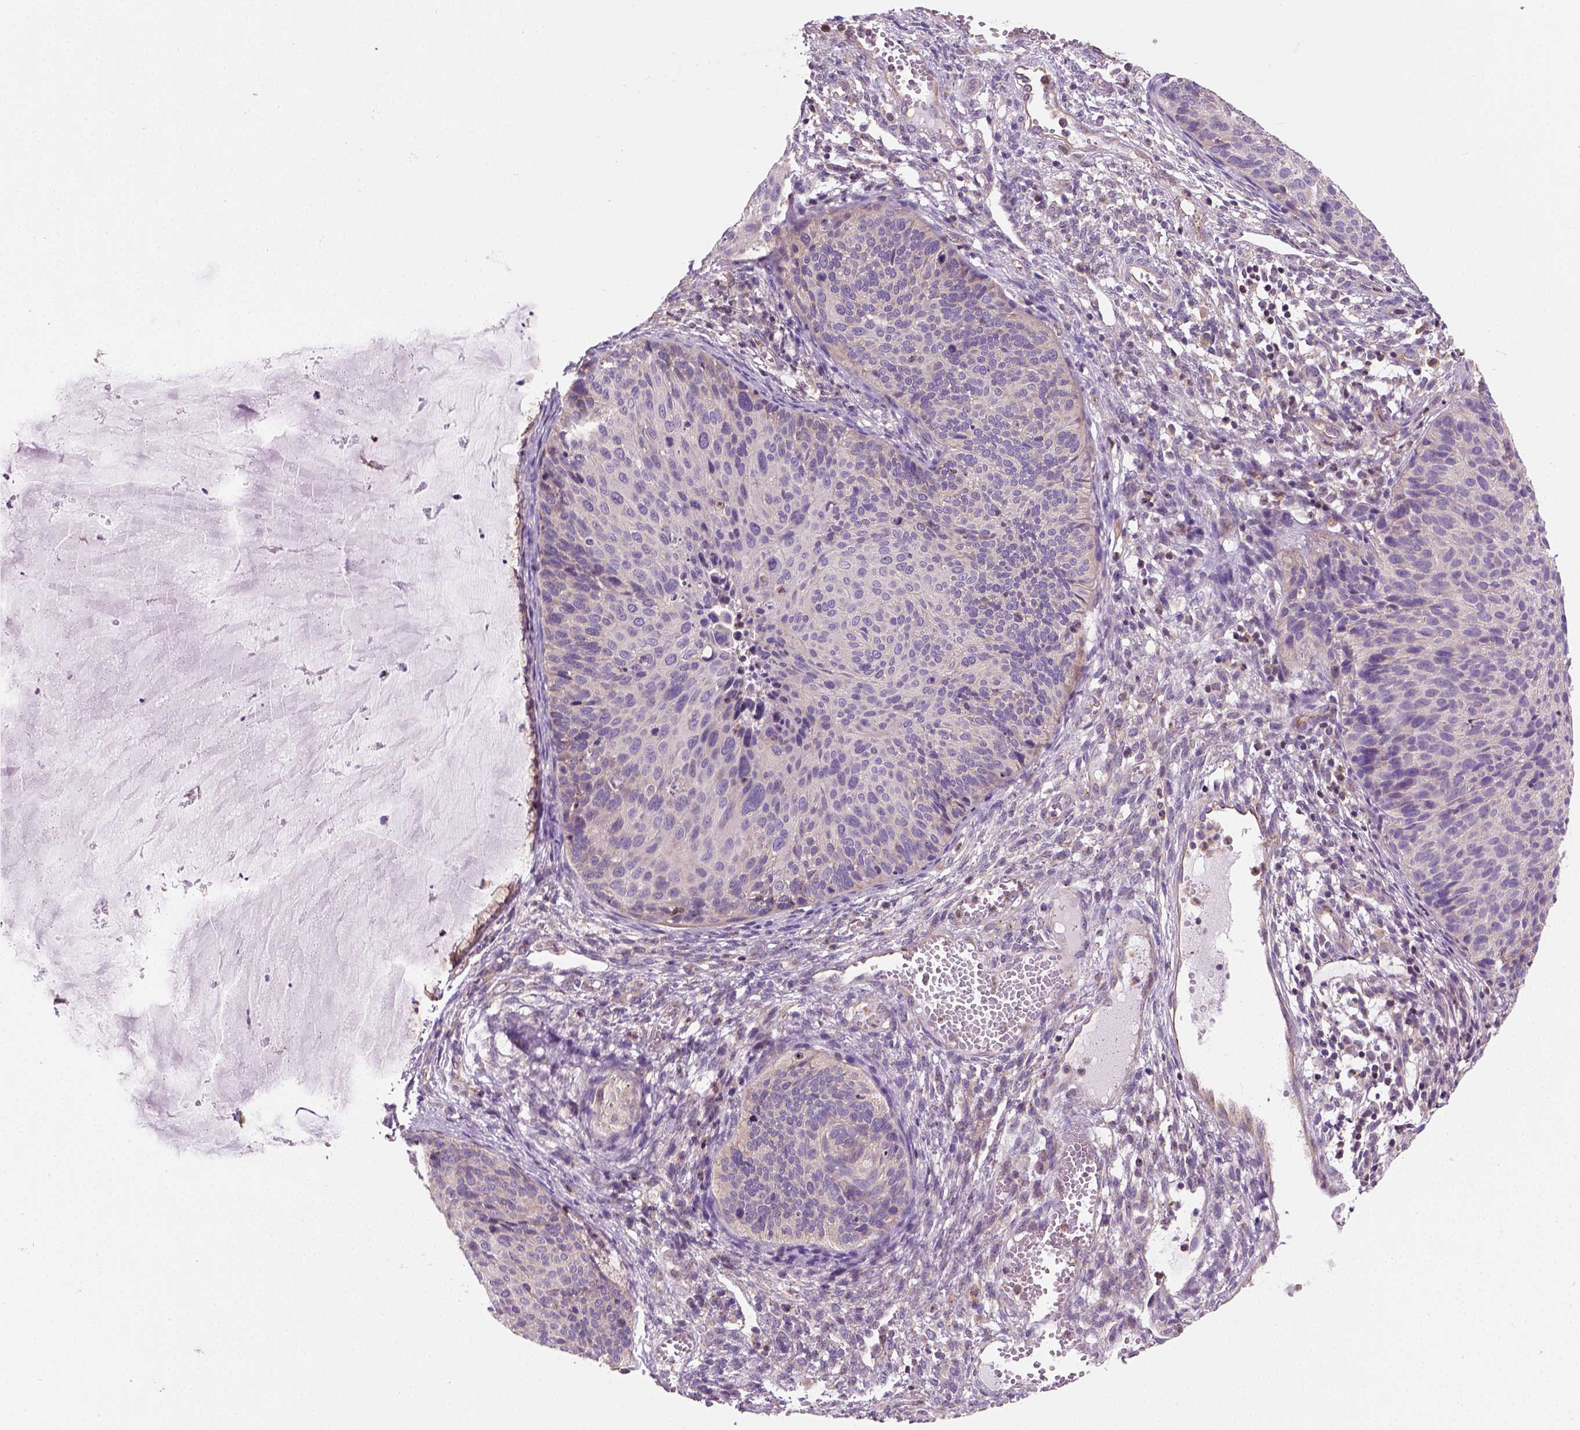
{"staining": {"intensity": "weak", "quantity": "25%-75%", "location": "cytoplasmic/membranous"}, "tissue": "cervical cancer", "cell_type": "Tumor cells", "image_type": "cancer", "snomed": [{"axis": "morphology", "description": "Squamous cell carcinoma, NOS"}, {"axis": "topography", "description": "Cervix"}], "caption": "Squamous cell carcinoma (cervical) stained with a brown dye exhibits weak cytoplasmic/membranous positive expression in about 25%-75% of tumor cells.", "gene": "CRACR2A", "patient": {"sex": "female", "age": 36}}